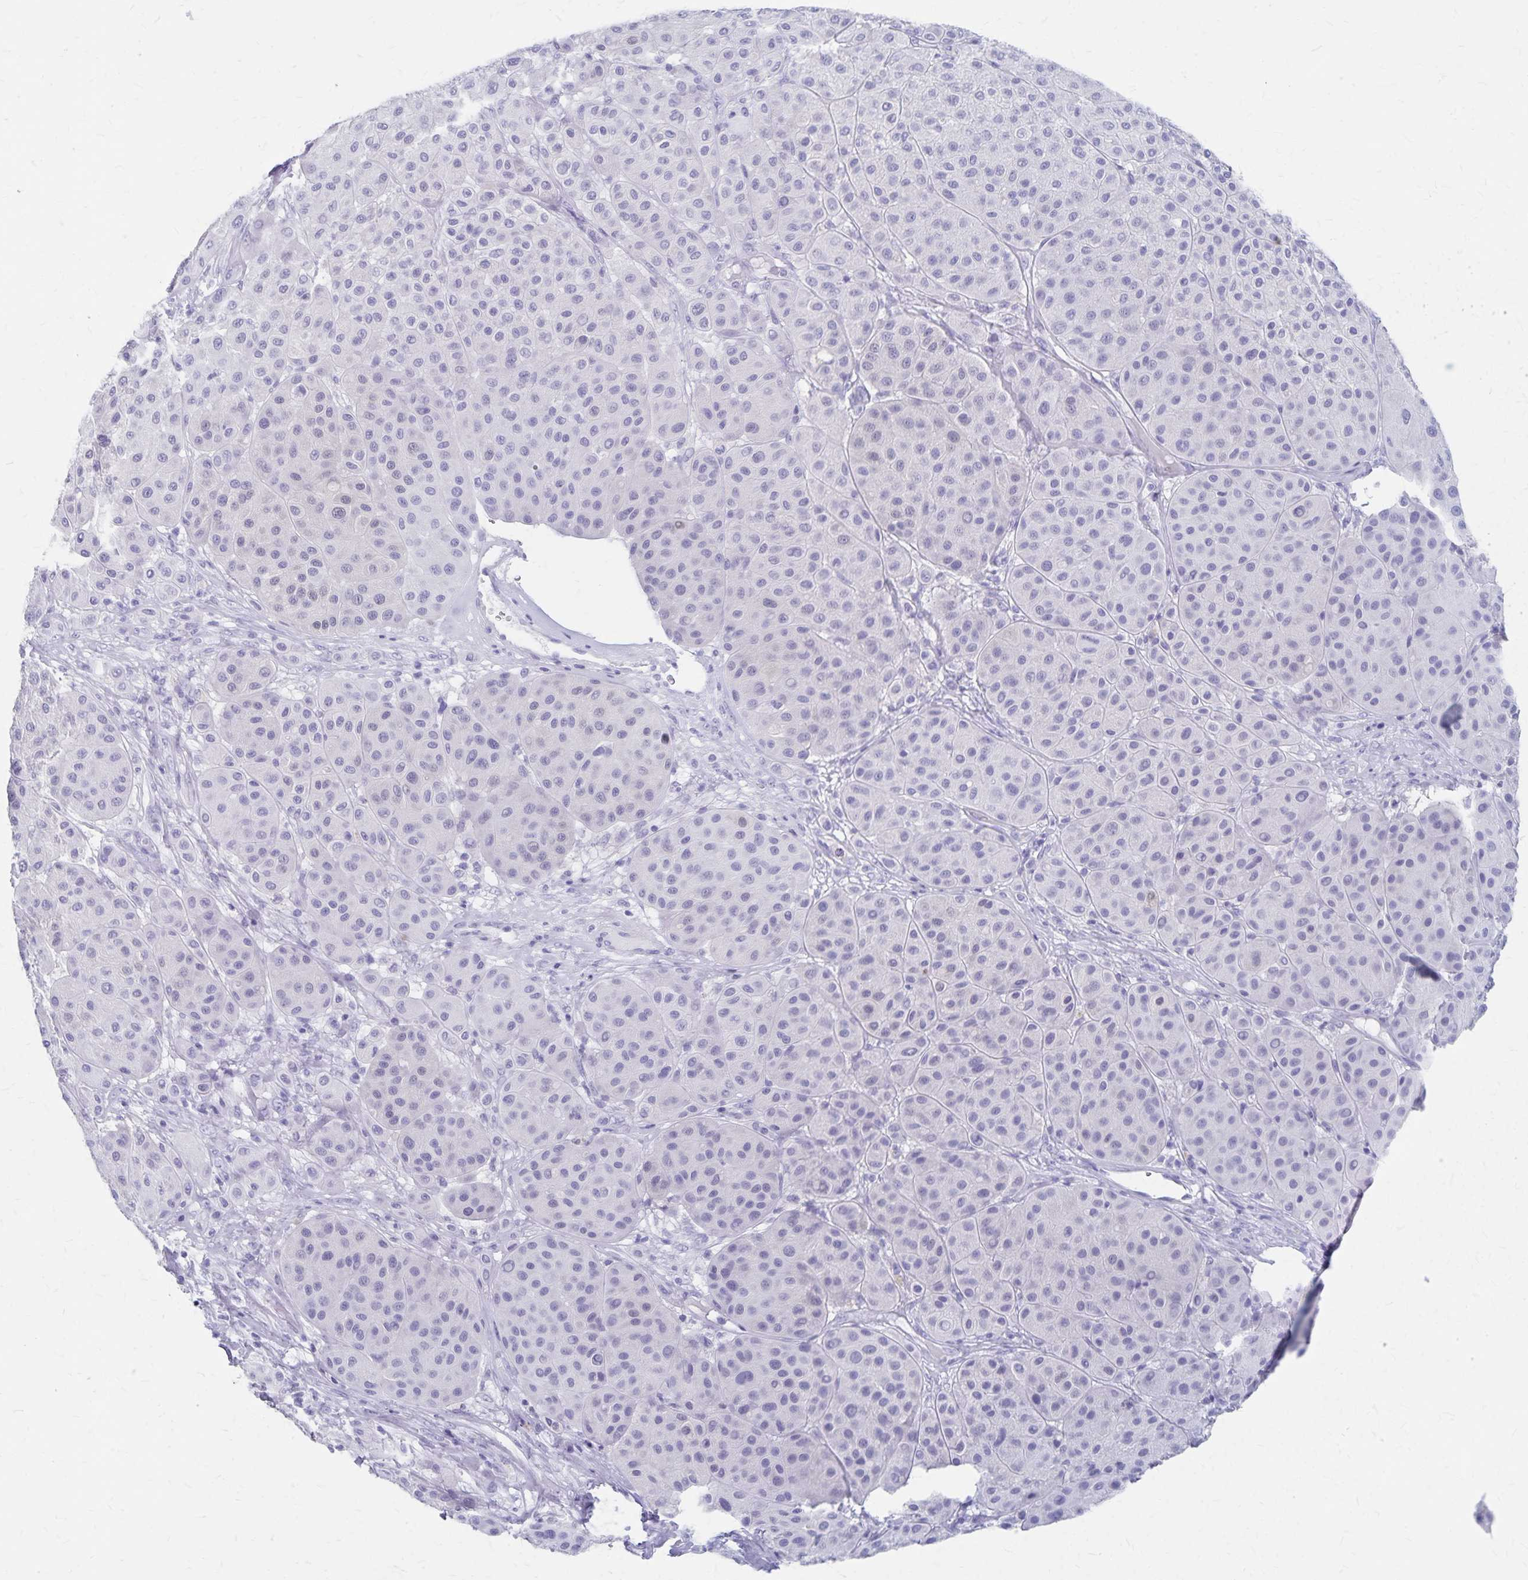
{"staining": {"intensity": "negative", "quantity": "none", "location": "none"}, "tissue": "melanoma", "cell_type": "Tumor cells", "image_type": "cancer", "snomed": [{"axis": "morphology", "description": "Malignant melanoma, Metastatic site"}, {"axis": "topography", "description": "Smooth muscle"}], "caption": "DAB immunohistochemical staining of malignant melanoma (metastatic site) demonstrates no significant staining in tumor cells.", "gene": "GPBAR1", "patient": {"sex": "male", "age": 41}}